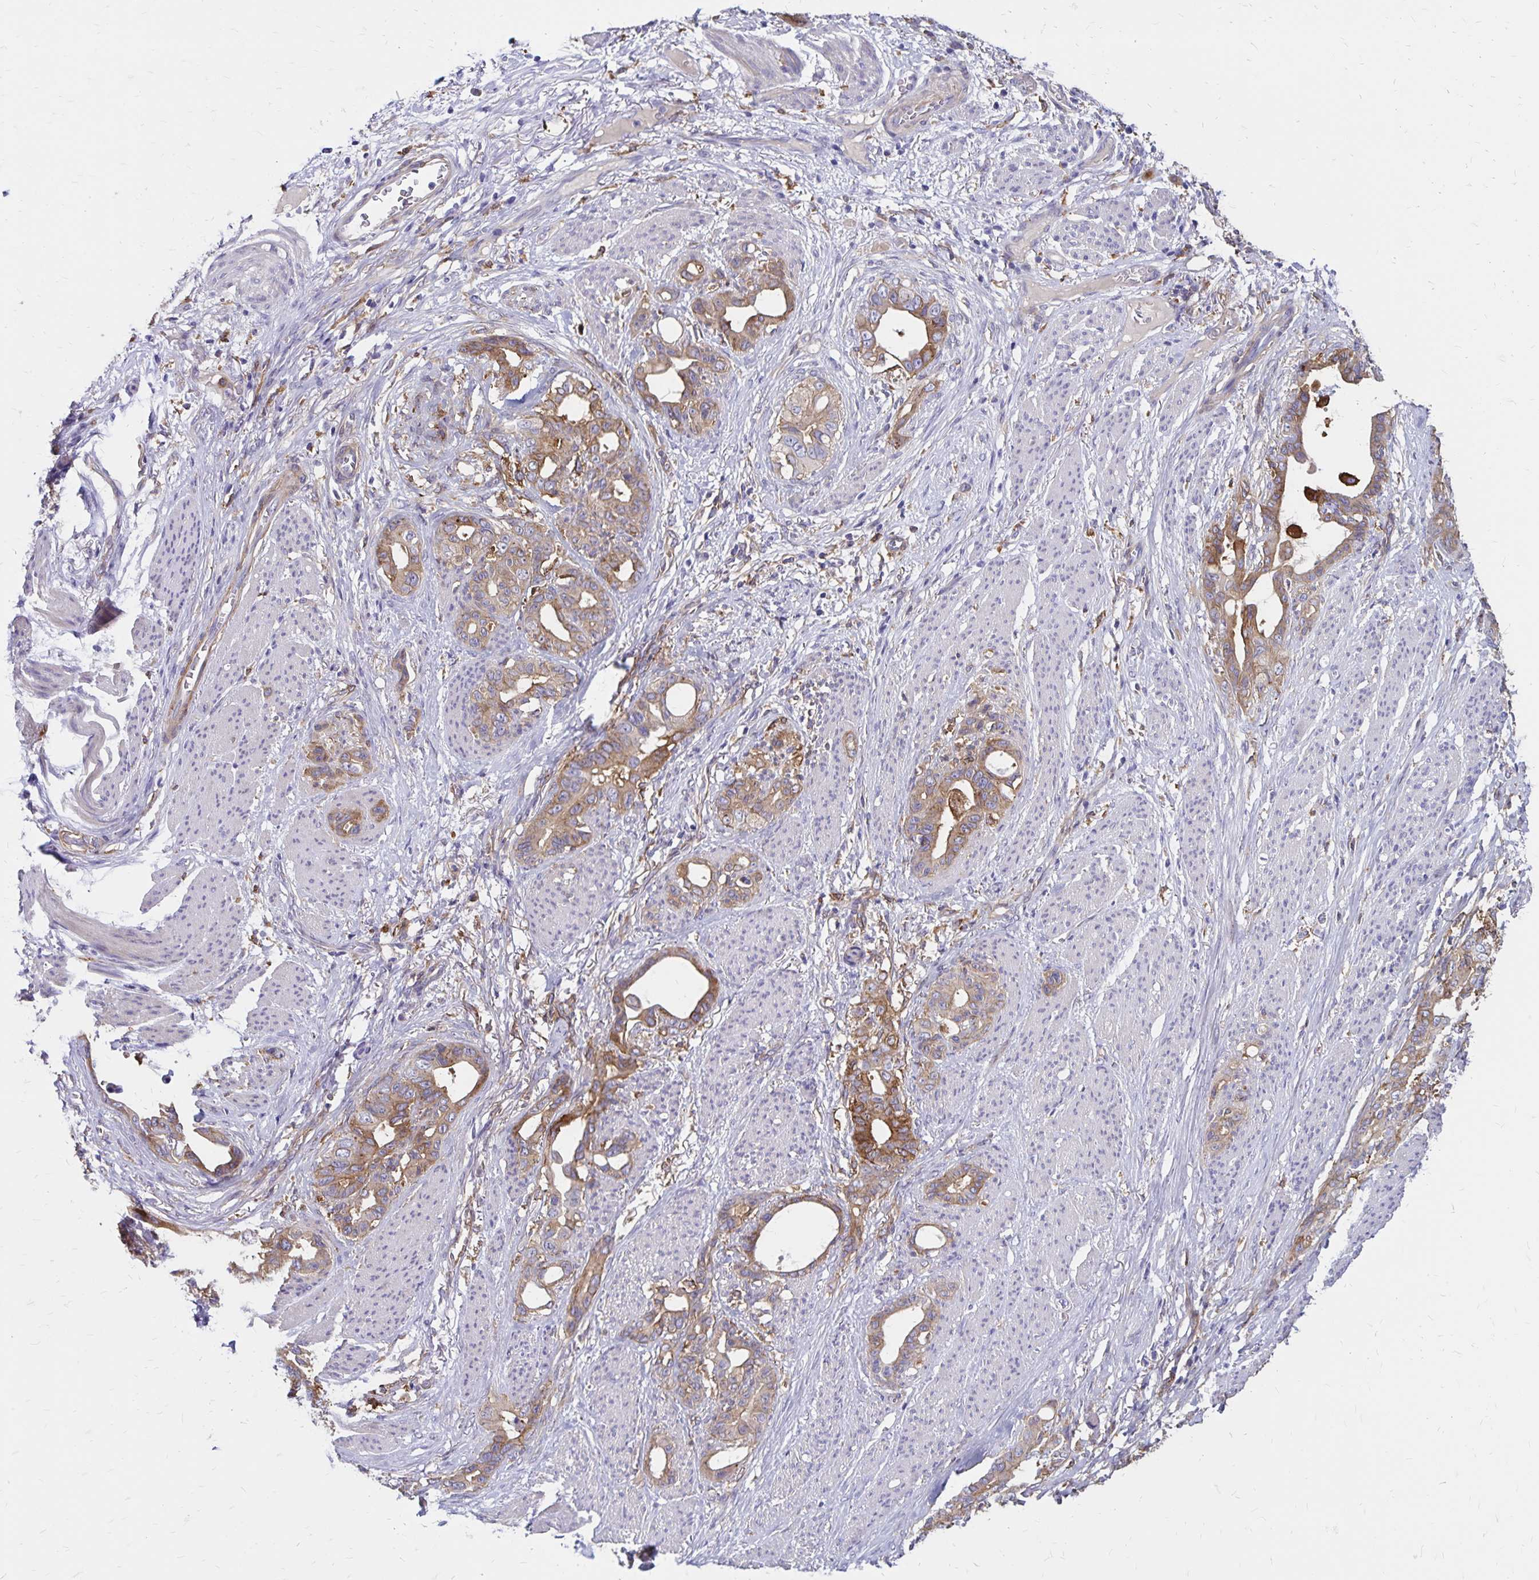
{"staining": {"intensity": "weak", "quantity": ">75%", "location": "cytoplasmic/membranous"}, "tissue": "stomach cancer", "cell_type": "Tumor cells", "image_type": "cancer", "snomed": [{"axis": "morphology", "description": "Normal tissue, NOS"}, {"axis": "morphology", "description": "Adenocarcinoma, NOS"}, {"axis": "topography", "description": "Esophagus"}, {"axis": "topography", "description": "Stomach, upper"}], "caption": "Protein expression by immunohistochemistry (IHC) demonstrates weak cytoplasmic/membranous positivity in about >75% of tumor cells in stomach adenocarcinoma. (DAB IHC, brown staining for protein, blue staining for nuclei).", "gene": "TNS3", "patient": {"sex": "male", "age": 62}}